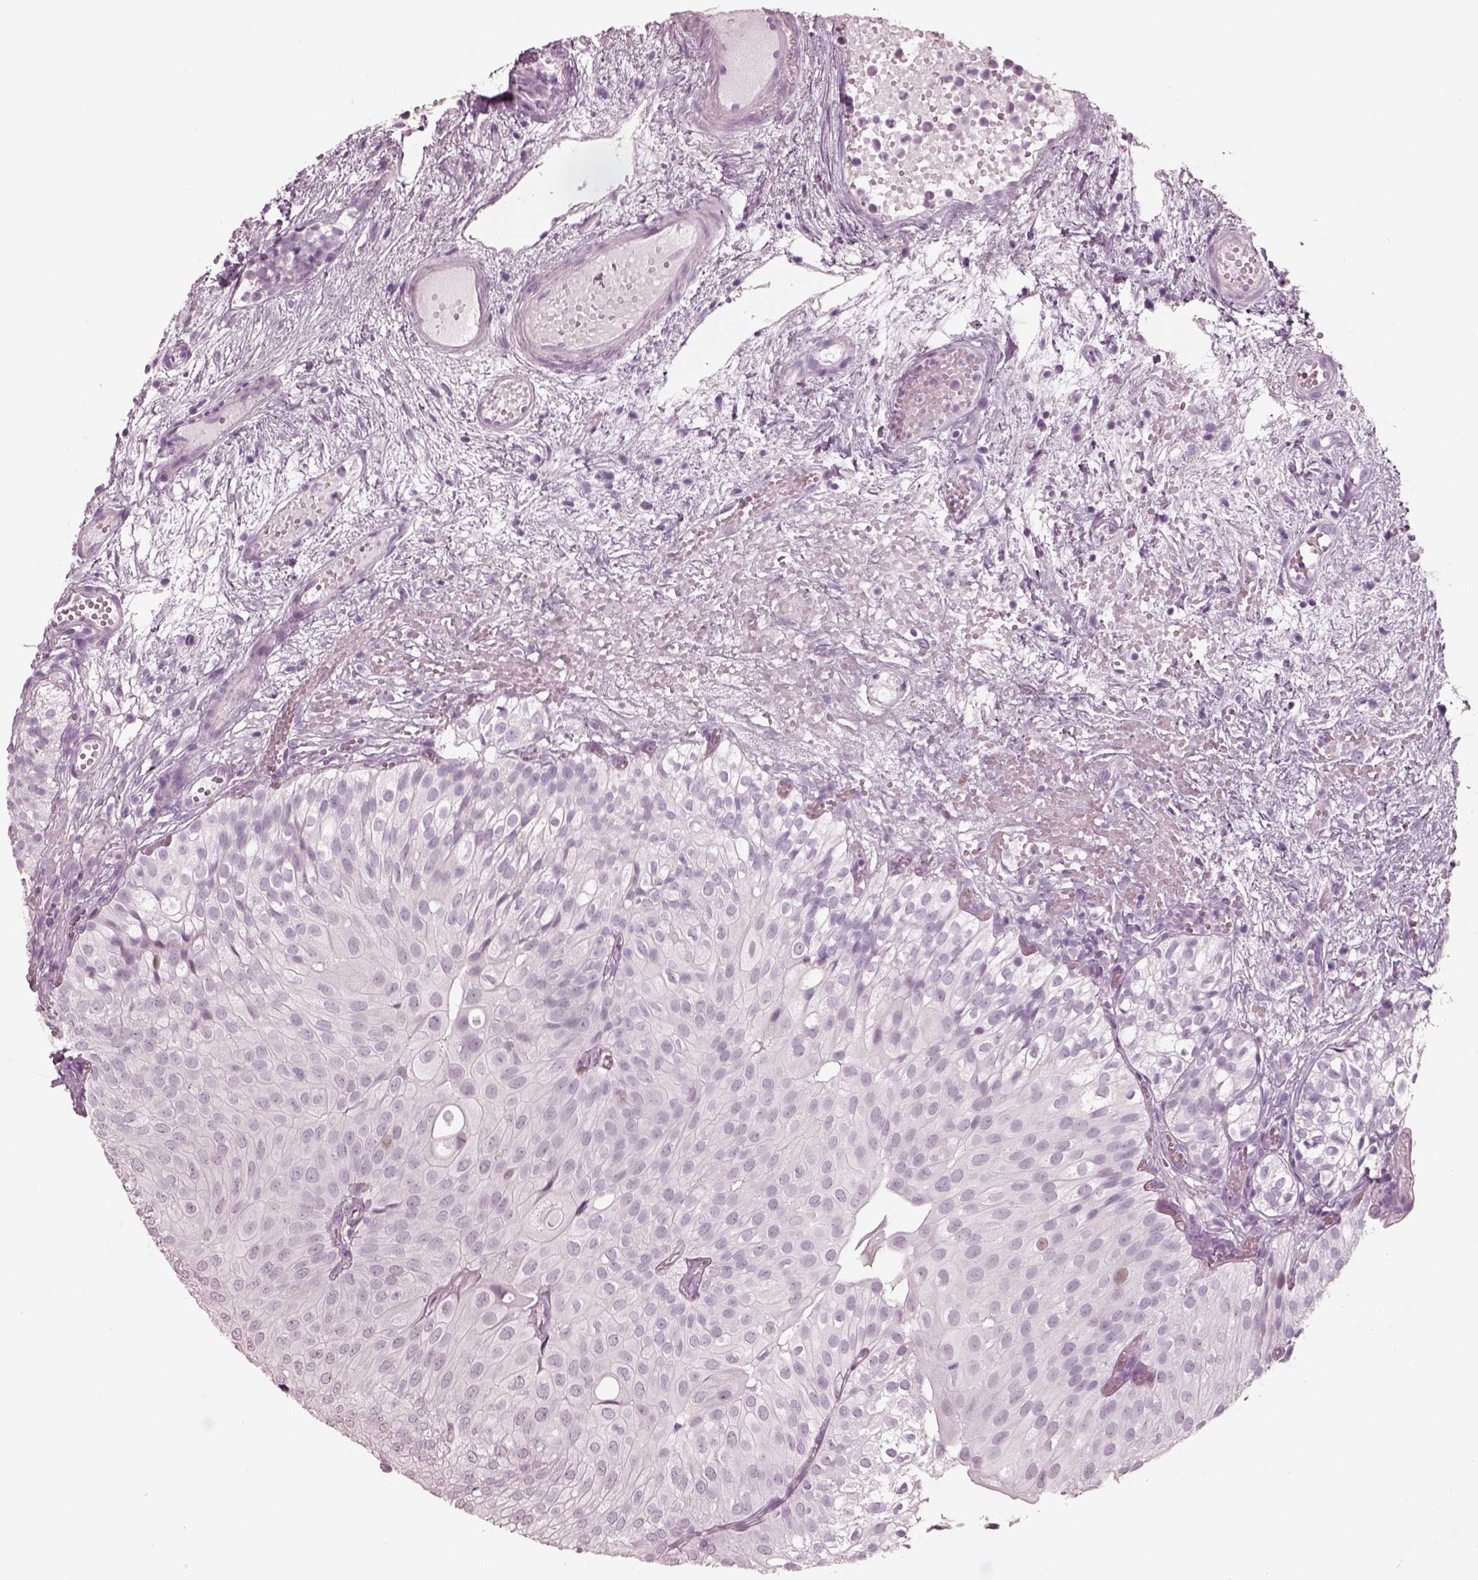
{"staining": {"intensity": "negative", "quantity": "none", "location": "none"}, "tissue": "urothelial cancer", "cell_type": "Tumor cells", "image_type": "cancer", "snomed": [{"axis": "morphology", "description": "Urothelial carcinoma, Low grade"}, {"axis": "topography", "description": "Urinary bladder"}], "caption": "Human low-grade urothelial carcinoma stained for a protein using immunohistochemistry (IHC) exhibits no staining in tumor cells.", "gene": "KRTAP24-1", "patient": {"sex": "male", "age": 72}}